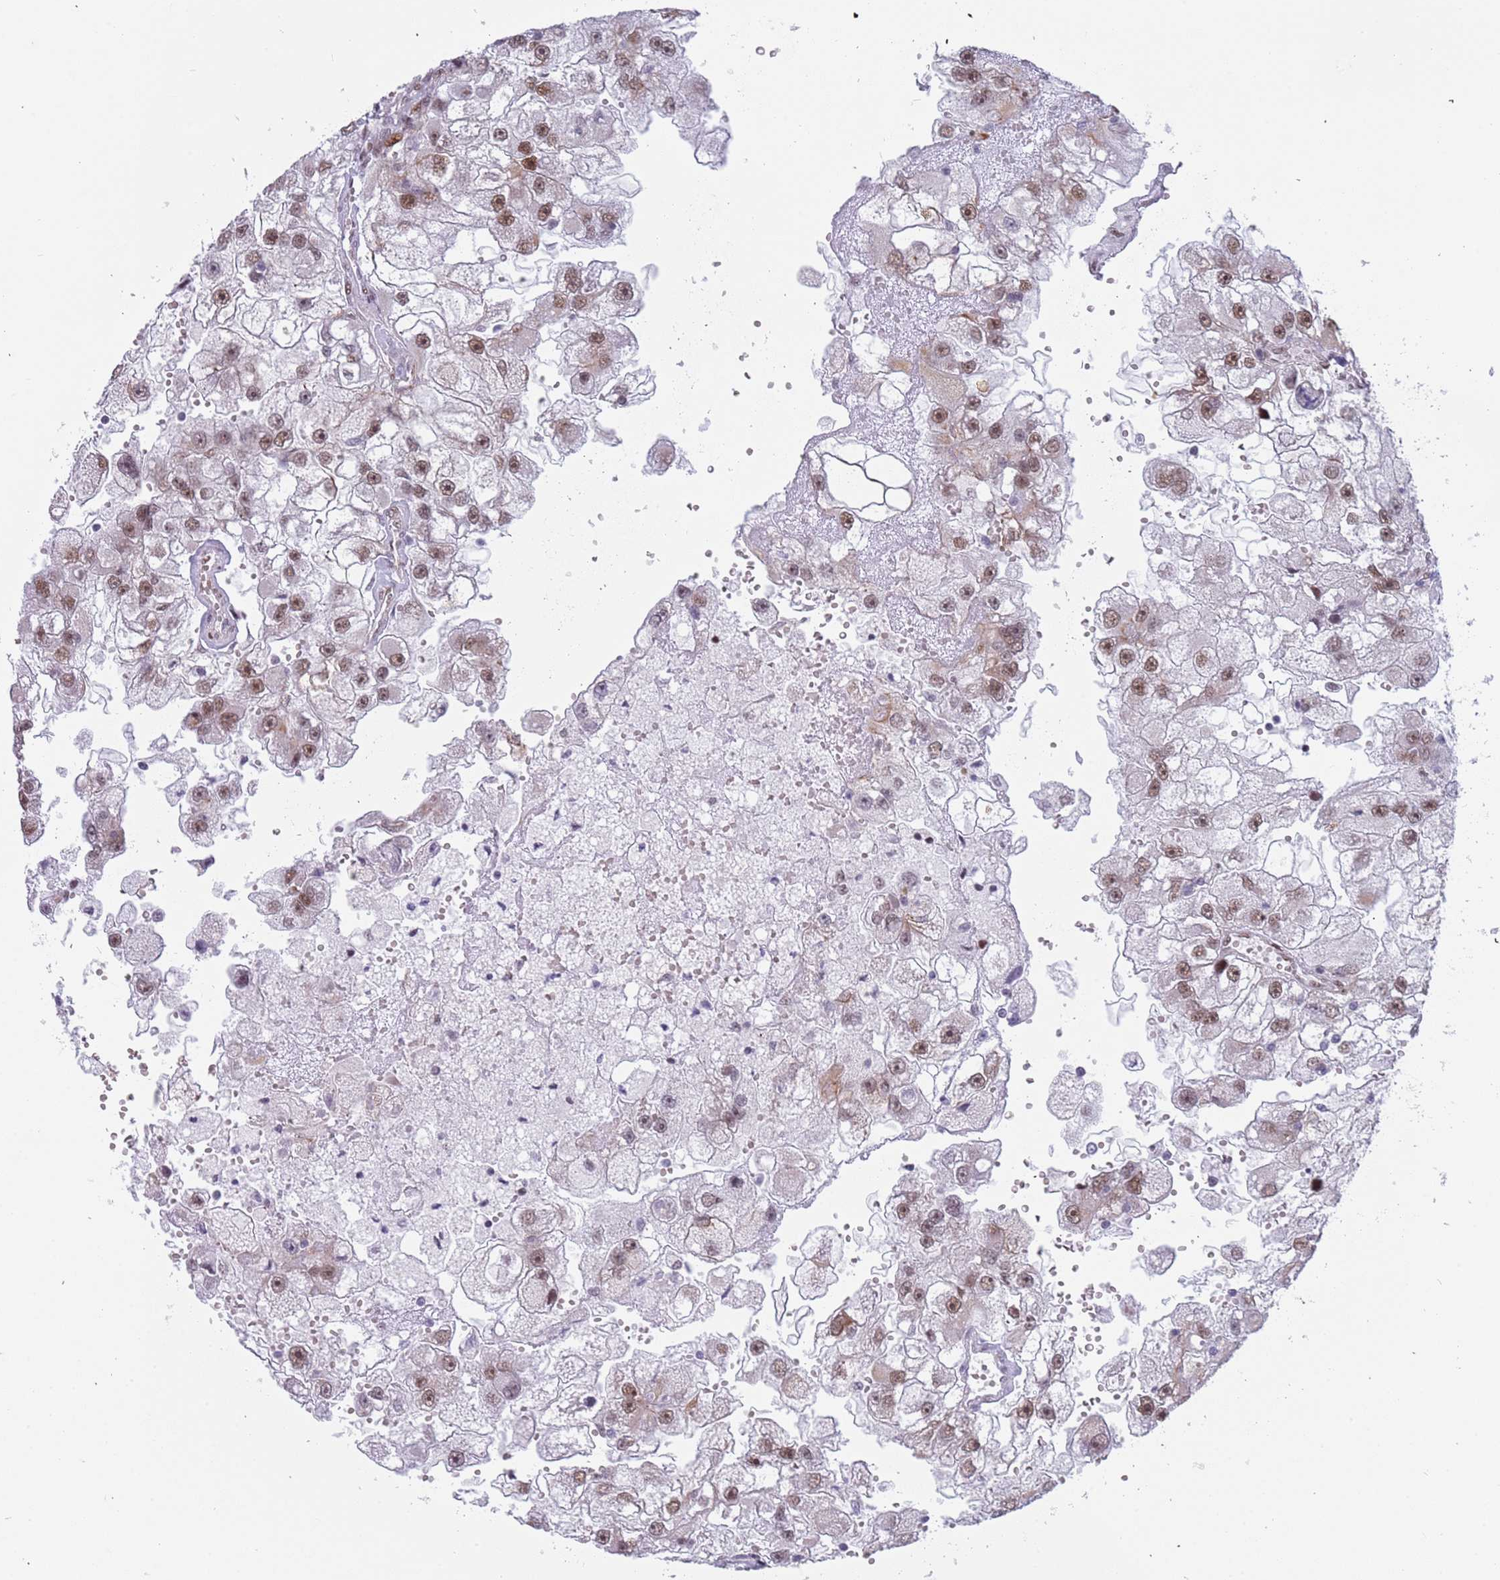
{"staining": {"intensity": "moderate", "quantity": ">75%", "location": "nuclear"}, "tissue": "renal cancer", "cell_type": "Tumor cells", "image_type": "cancer", "snomed": [{"axis": "morphology", "description": "Adenocarcinoma, NOS"}, {"axis": "topography", "description": "Kidney"}], "caption": "Immunohistochemical staining of renal adenocarcinoma demonstrates moderate nuclear protein expression in approximately >75% of tumor cells. (IHC, brightfield microscopy, high magnification).", "gene": "LRMDA", "patient": {"sex": "male", "age": 63}}